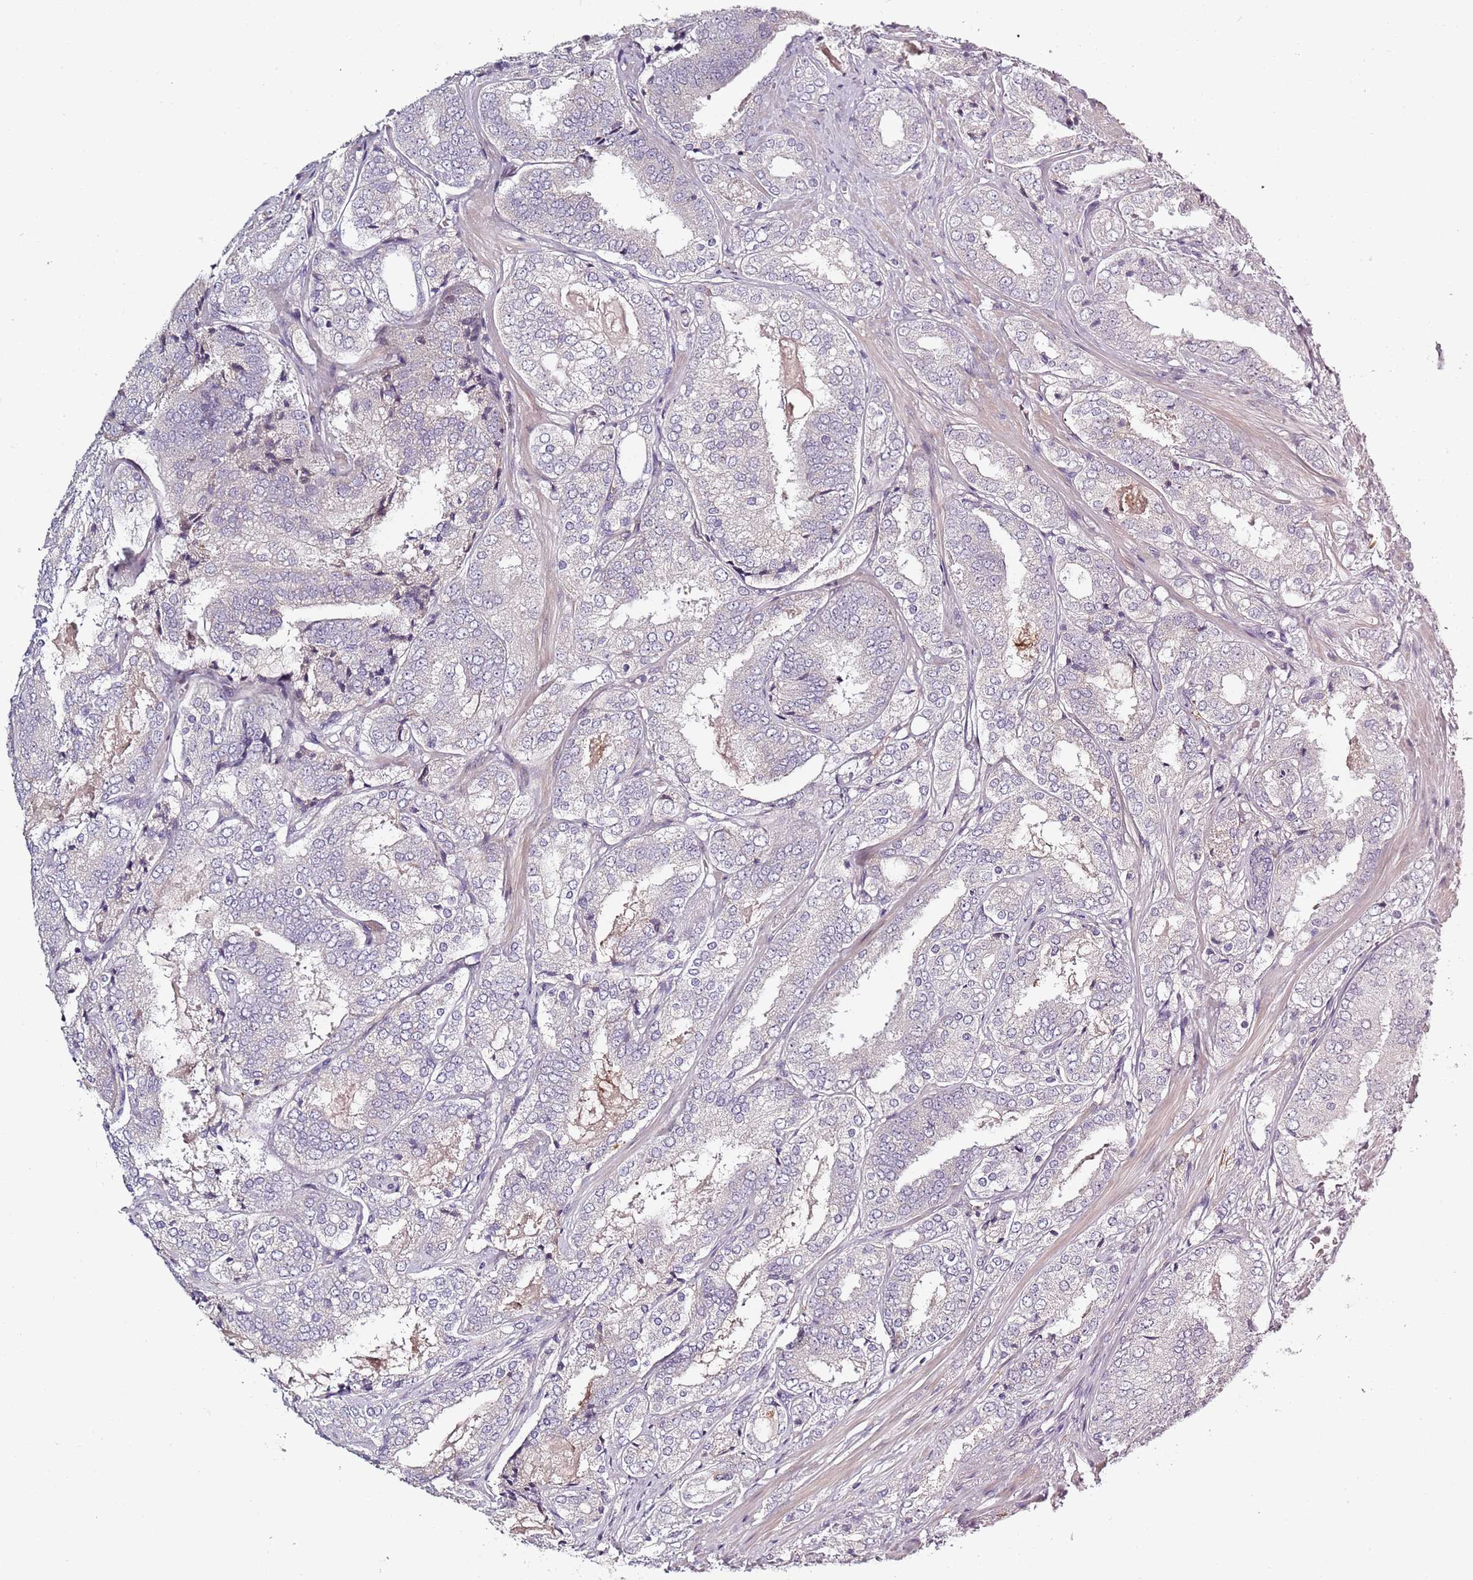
{"staining": {"intensity": "negative", "quantity": "none", "location": "none"}, "tissue": "prostate cancer", "cell_type": "Tumor cells", "image_type": "cancer", "snomed": [{"axis": "morphology", "description": "Adenocarcinoma, High grade"}, {"axis": "topography", "description": "Prostate"}], "caption": "The histopathology image reveals no staining of tumor cells in high-grade adenocarcinoma (prostate).", "gene": "CC2D2B", "patient": {"sex": "male", "age": 63}}